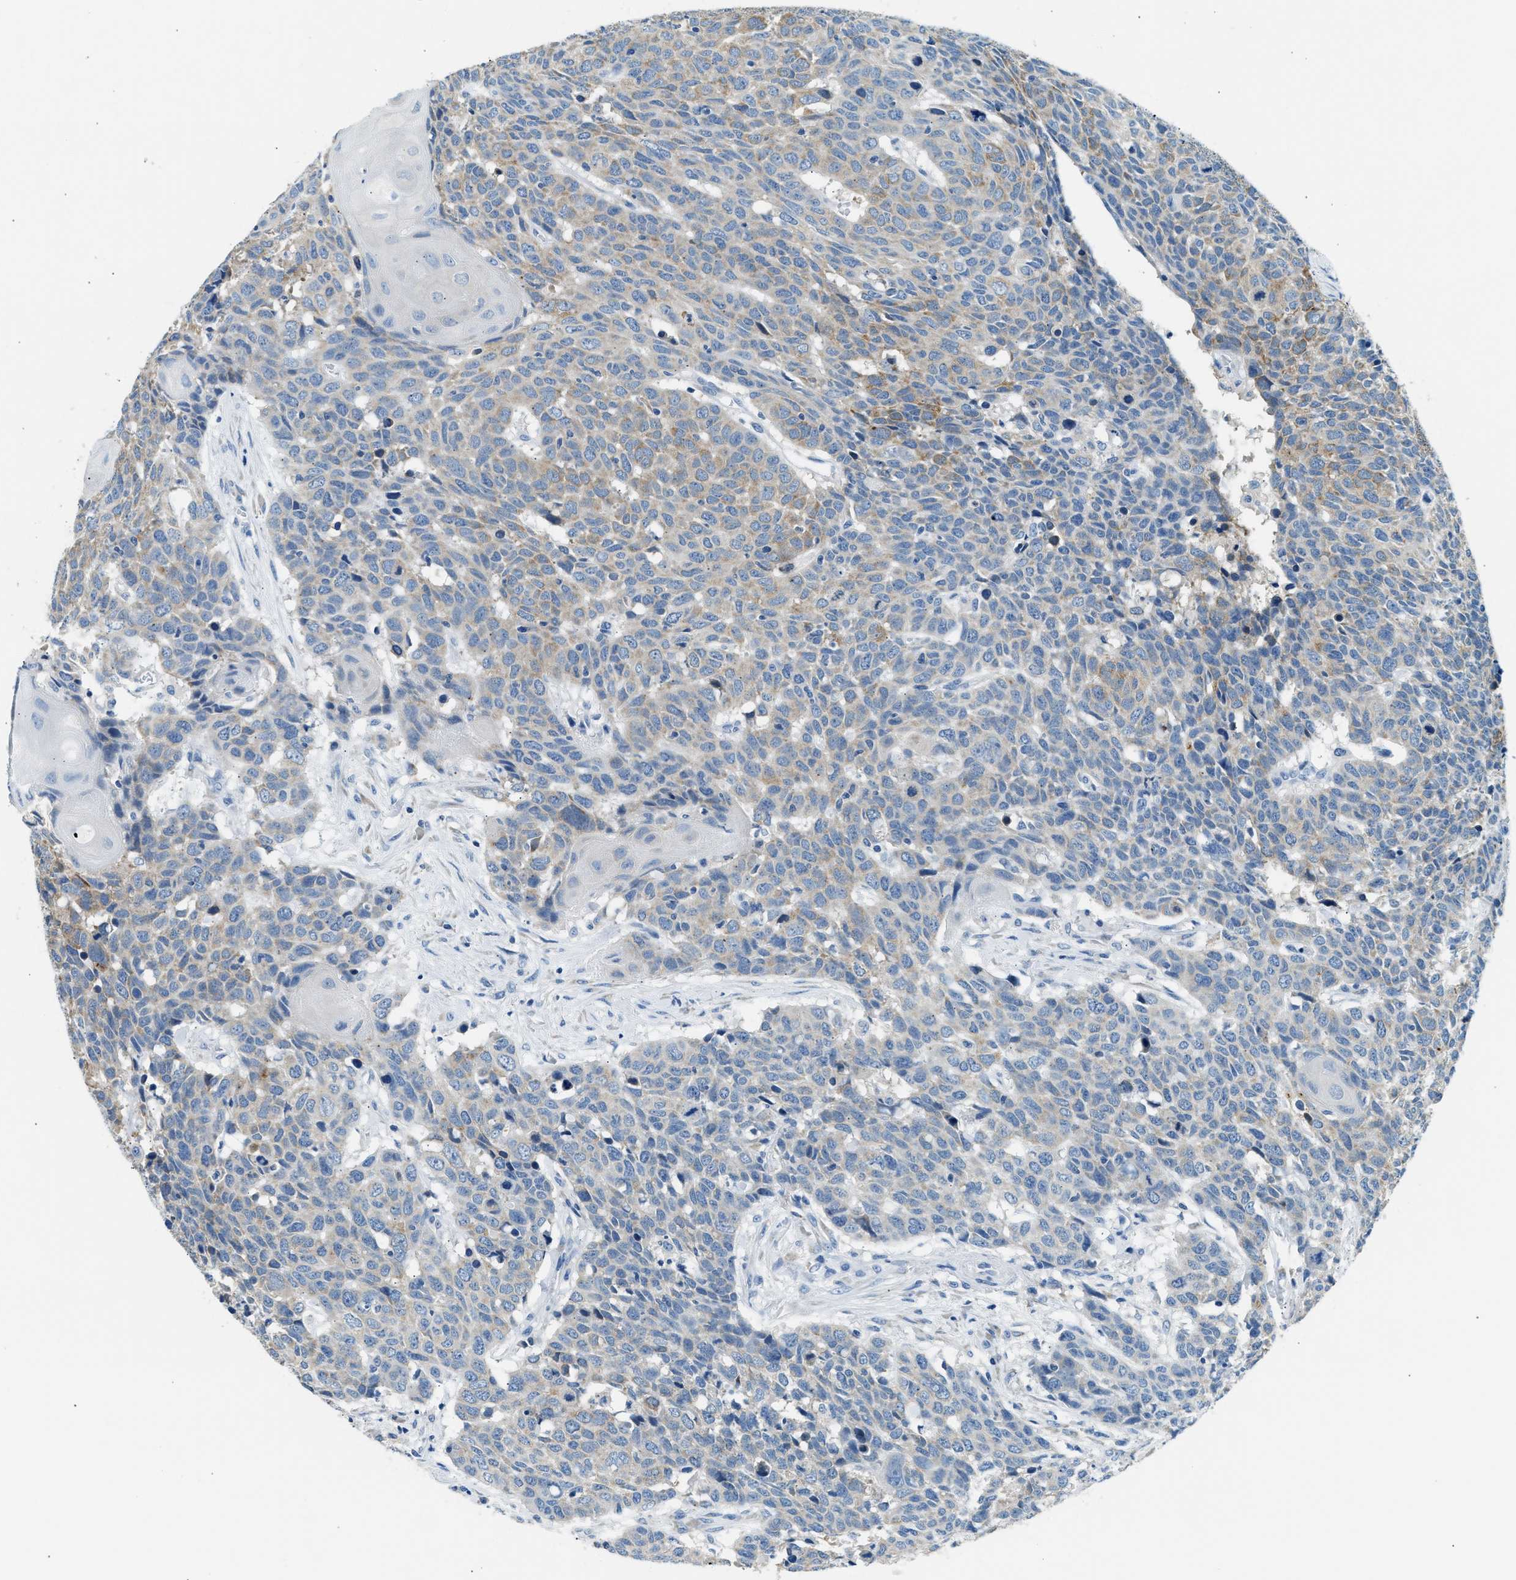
{"staining": {"intensity": "weak", "quantity": "25%-75%", "location": "cytoplasmic/membranous"}, "tissue": "head and neck cancer", "cell_type": "Tumor cells", "image_type": "cancer", "snomed": [{"axis": "morphology", "description": "Squamous cell carcinoma, NOS"}, {"axis": "topography", "description": "Head-Neck"}], "caption": "A micrograph showing weak cytoplasmic/membranous expression in approximately 25%-75% of tumor cells in head and neck cancer (squamous cell carcinoma), as visualized by brown immunohistochemical staining.", "gene": "CLDN18", "patient": {"sex": "male", "age": 66}}